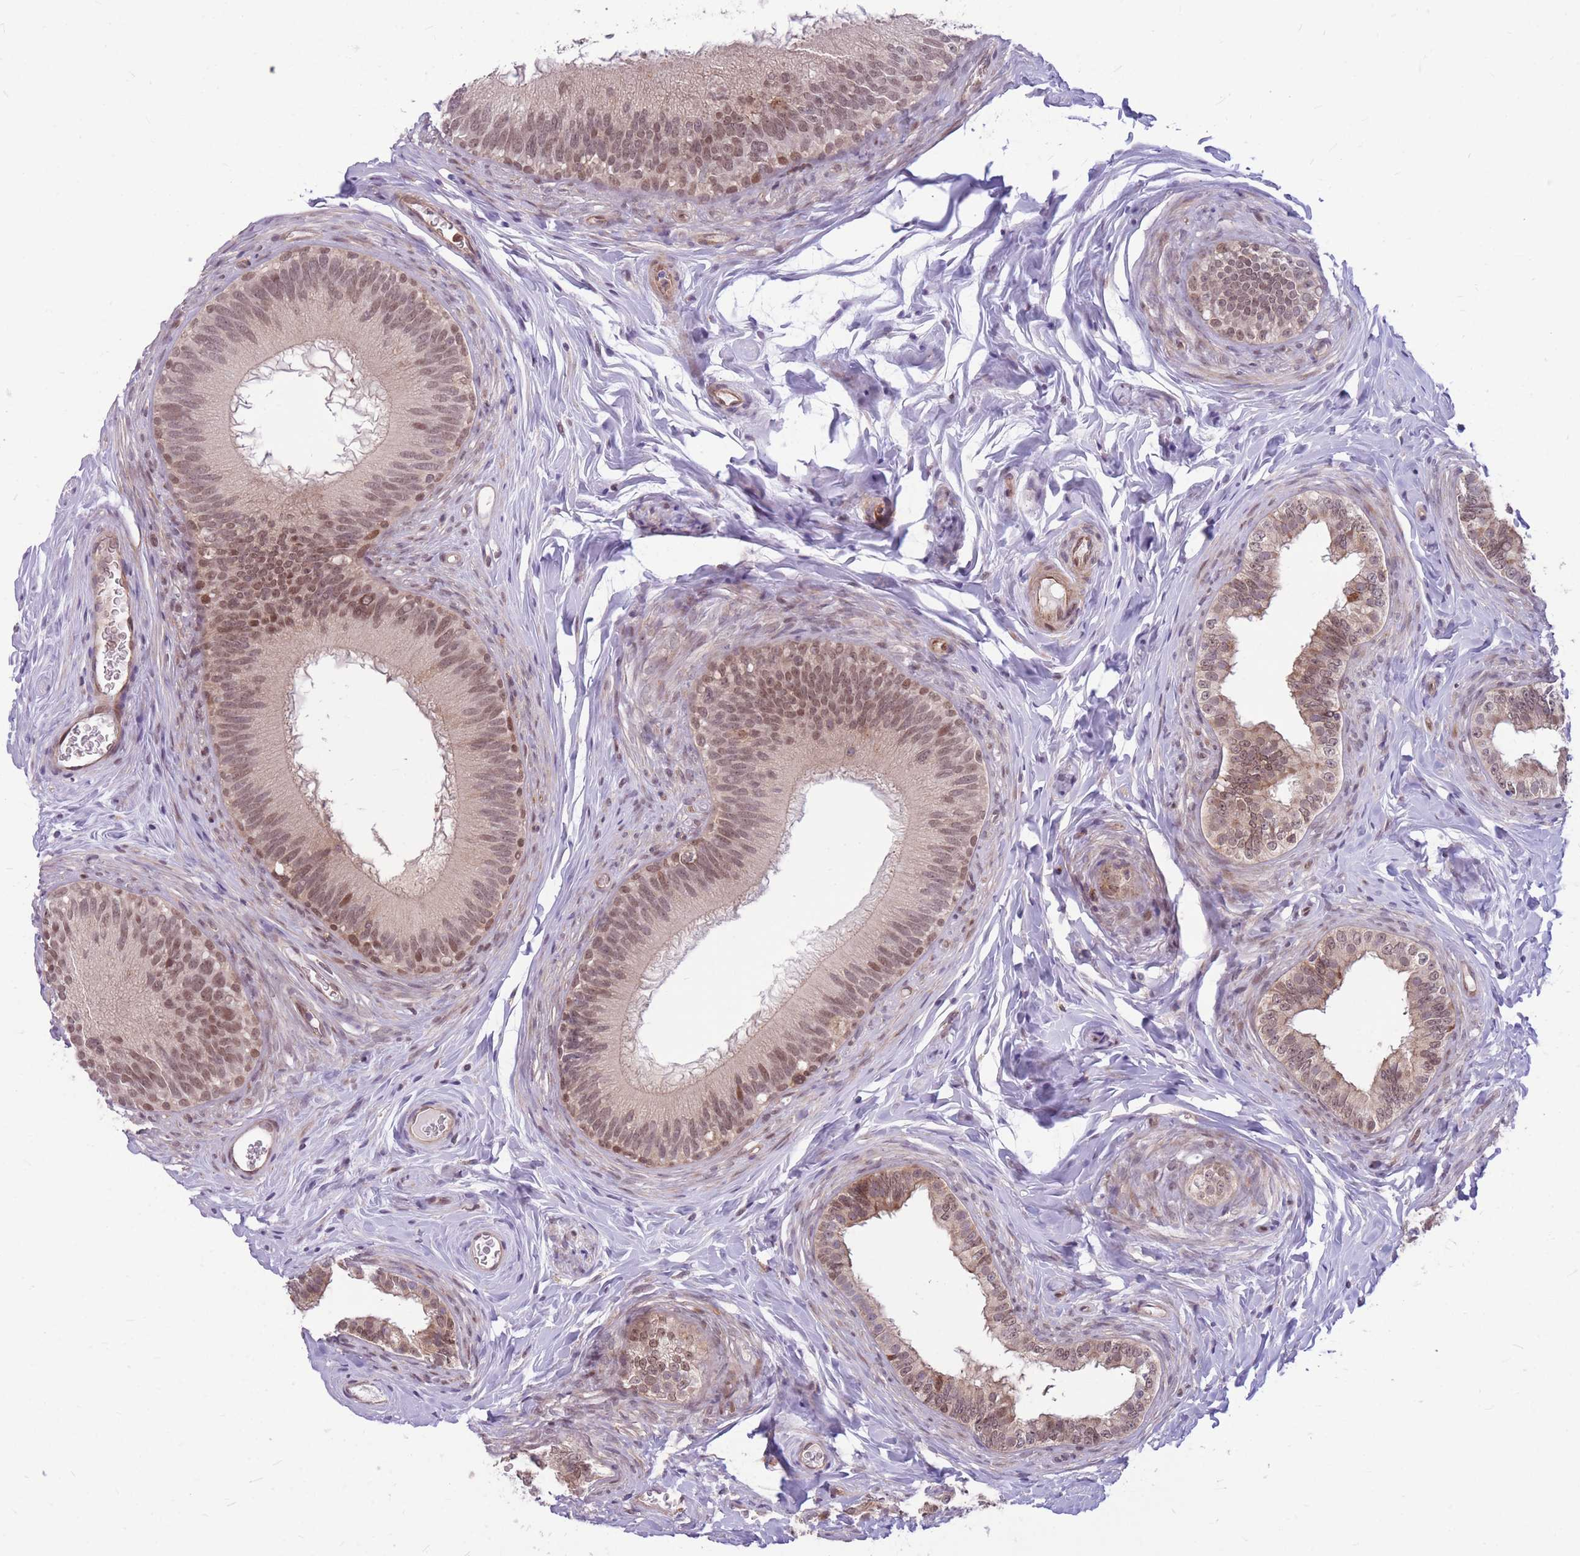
{"staining": {"intensity": "moderate", "quantity": ">75%", "location": "nuclear"}, "tissue": "epididymis", "cell_type": "Glandular cells", "image_type": "normal", "snomed": [{"axis": "morphology", "description": "Normal tissue, NOS"}, {"axis": "topography", "description": "Epididymis"}], "caption": "The histopathology image reveals a brown stain indicating the presence of a protein in the nuclear of glandular cells in epididymis. (DAB (3,3'-diaminobenzidine) = brown stain, brightfield microscopy at high magnification).", "gene": "TCF20", "patient": {"sex": "male", "age": 38}}